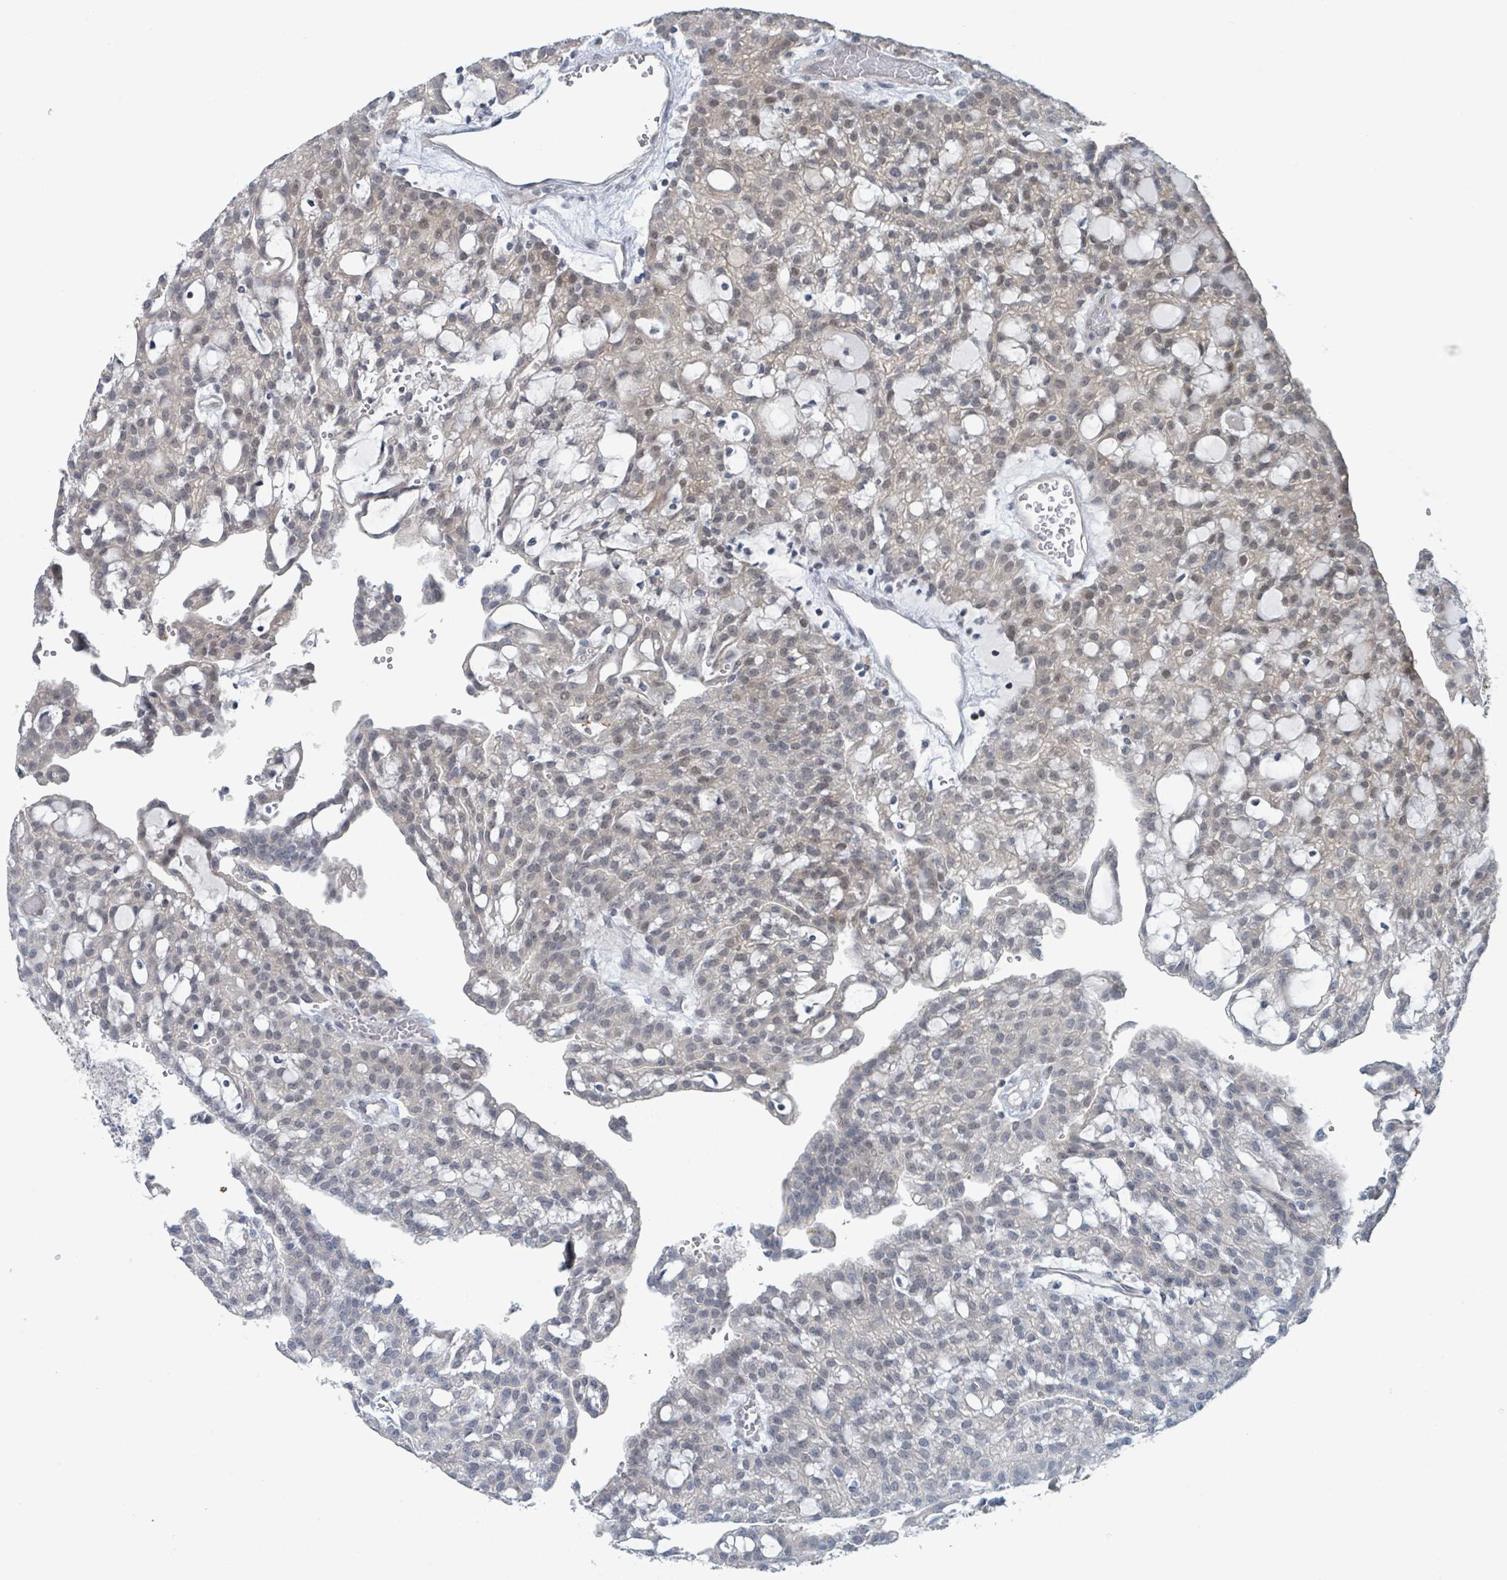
{"staining": {"intensity": "weak", "quantity": "25%-75%", "location": "nuclear"}, "tissue": "renal cancer", "cell_type": "Tumor cells", "image_type": "cancer", "snomed": [{"axis": "morphology", "description": "Adenocarcinoma, NOS"}, {"axis": "topography", "description": "Kidney"}], "caption": "Weak nuclear protein expression is identified in approximately 25%-75% of tumor cells in renal adenocarcinoma. (Stains: DAB in brown, nuclei in blue, Microscopy: brightfield microscopy at high magnification).", "gene": "ANKRD55", "patient": {"sex": "male", "age": 63}}